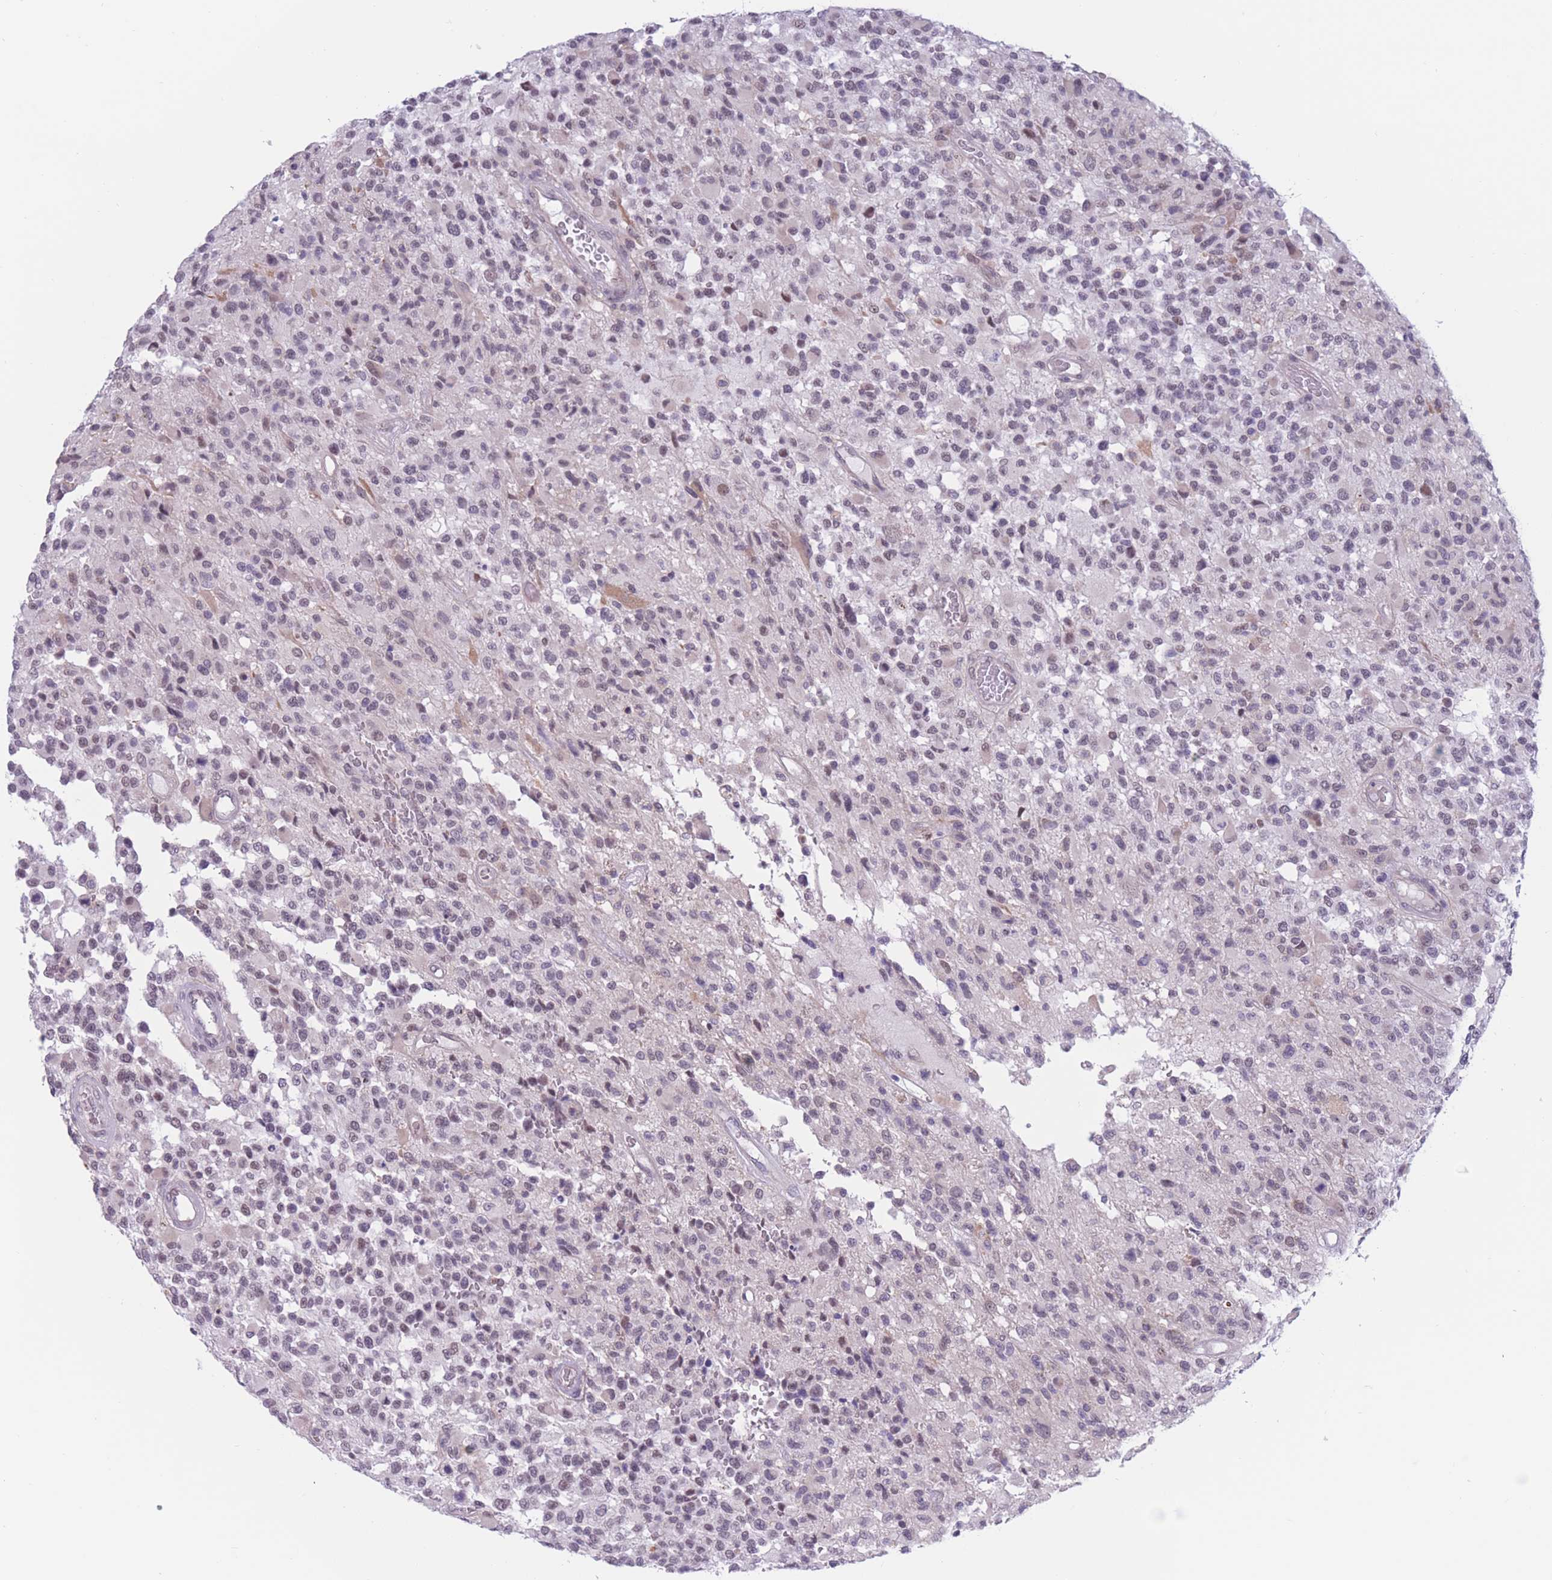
{"staining": {"intensity": "negative", "quantity": "none", "location": "none"}, "tissue": "glioma", "cell_type": "Tumor cells", "image_type": "cancer", "snomed": [{"axis": "morphology", "description": "Glioma, malignant, High grade"}, {"axis": "morphology", "description": "Glioblastoma, NOS"}, {"axis": "topography", "description": "Brain"}], "caption": "Immunohistochemical staining of human glioma demonstrates no significant staining in tumor cells.", "gene": "PODXL", "patient": {"sex": "male", "age": 60}}